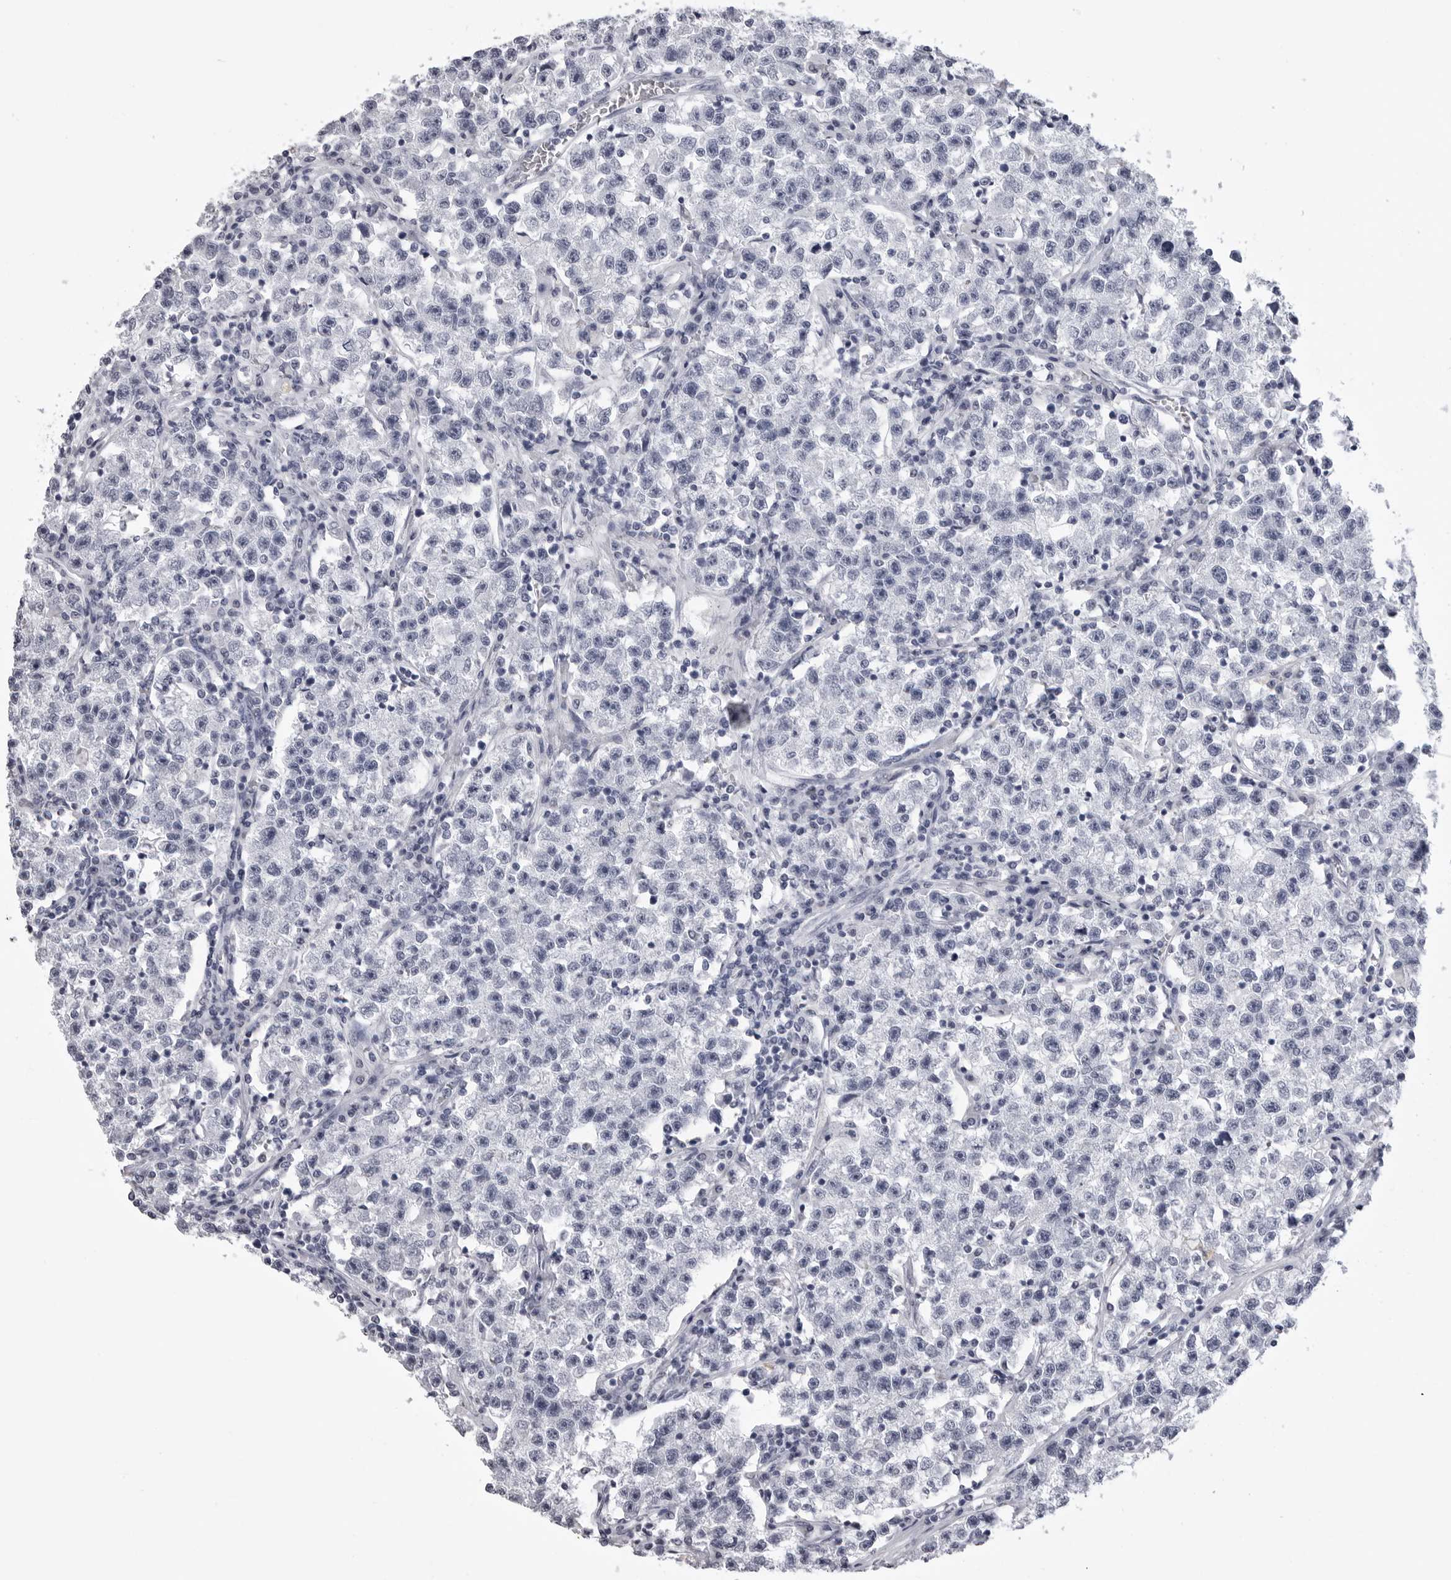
{"staining": {"intensity": "negative", "quantity": "none", "location": "none"}, "tissue": "testis cancer", "cell_type": "Tumor cells", "image_type": "cancer", "snomed": [{"axis": "morphology", "description": "Seminoma, NOS"}, {"axis": "topography", "description": "Testis"}], "caption": "An immunohistochemistry (IHC) image of testis cancer (seminoma) is shown. There is no staining in tumor cells of testis cancer (seminoma). The staining is performed using DAB brown chromogen with nuclei counter-stained in using hematoxylin.", "gene": "LGALS4", "patient": {"sex": "male", "age": 22}}